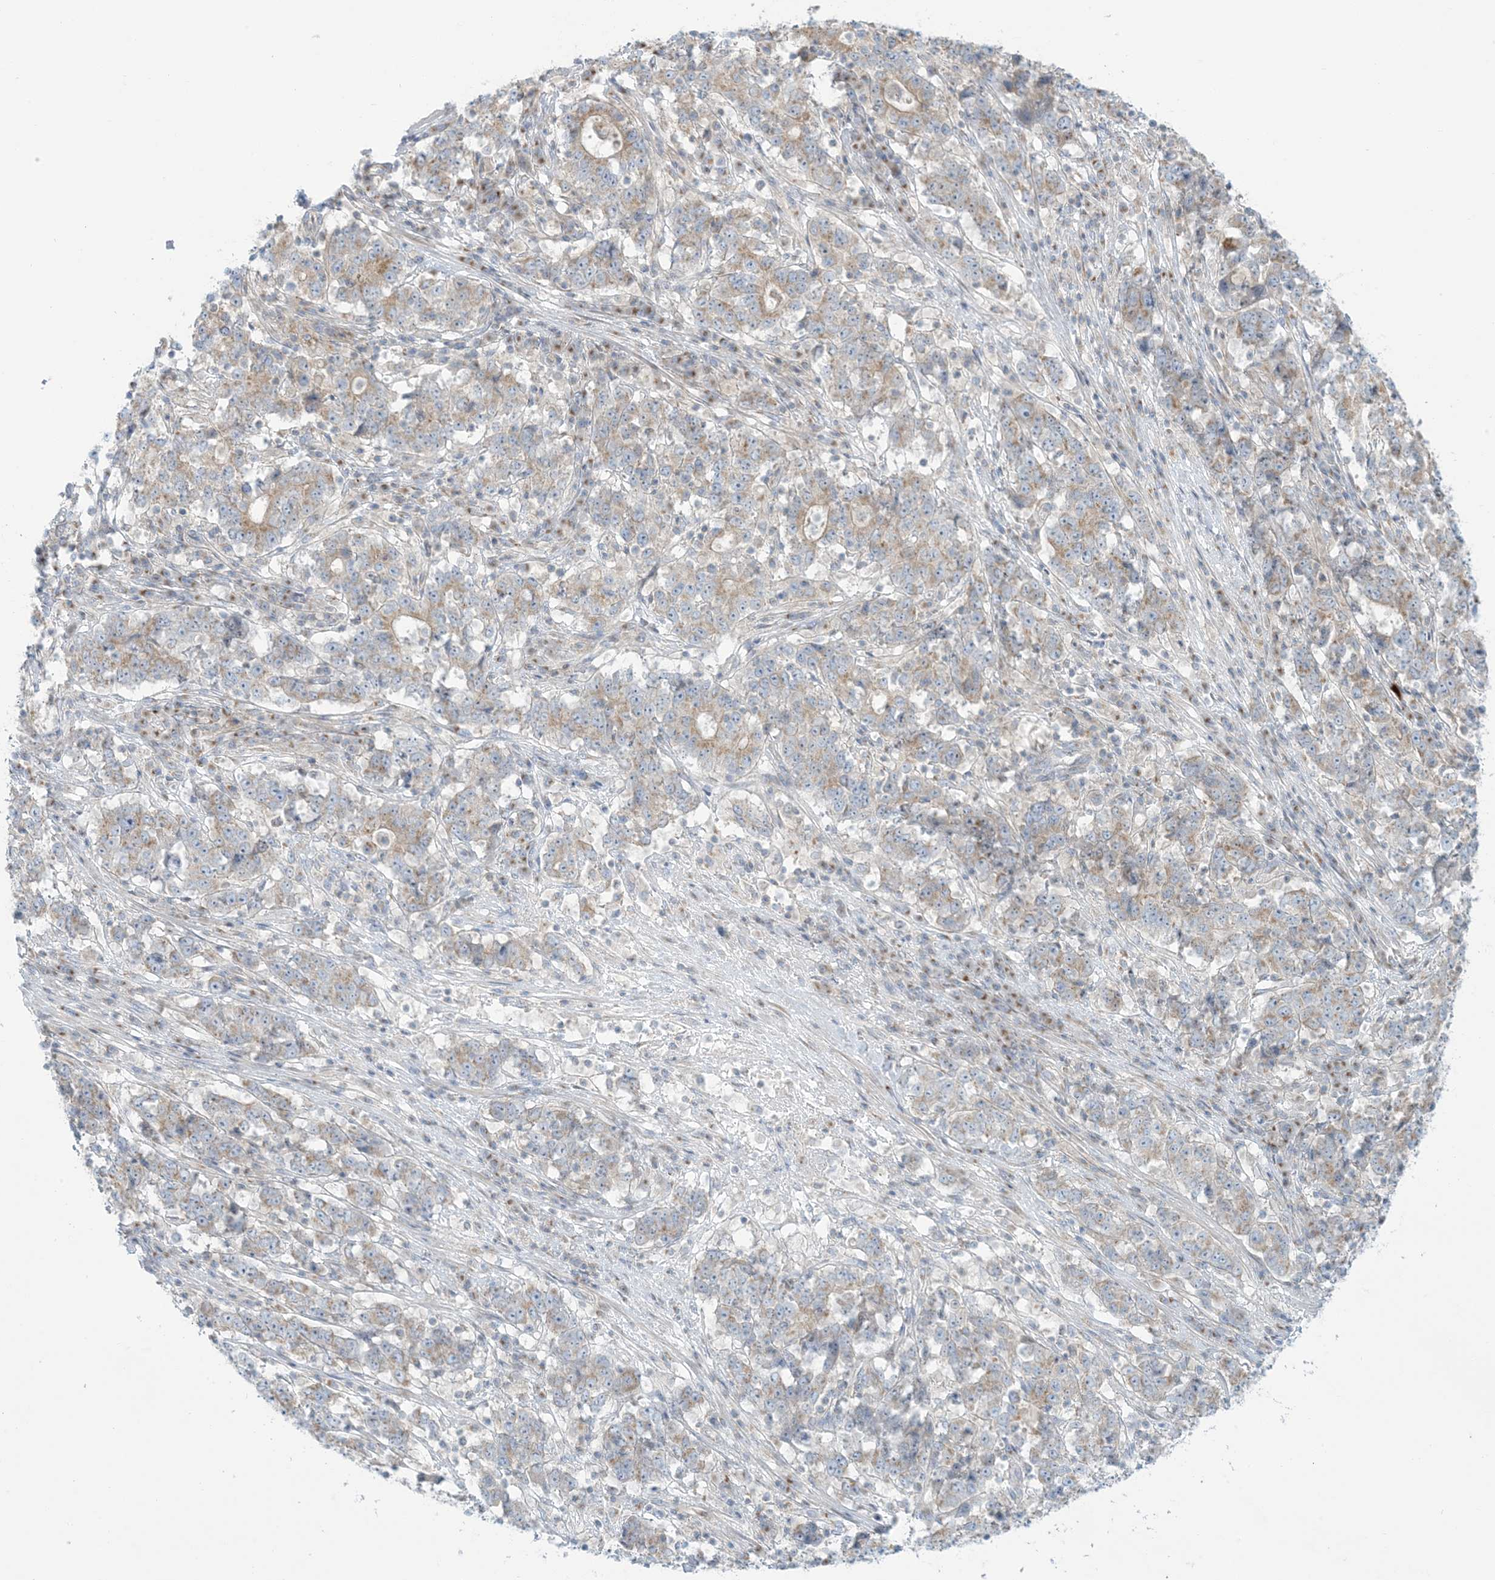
{"staining": {"intensity": "weak", "quantity": ">75%", "location": "cytoplasmic/membranous"}, "tissue": "stomach cancer", "cell_type": "Tumor cells", "image_type": "cancer", "snomed": [{"axis": "morphology", "description": "Adenocarcinoma, NOS"}, {"axis": "topography", "description": "Stomach"}], "caption": "Protein staining demonstrates weak cytoplasmic/membranous positivity in approximately >75% of tumor cells in stomach cancer (adenocarcinoma). The staining was performed using DAB (3,3'-diaminobenzidine), with brown indicating positive protein expression. Nuclei are stained blue with hematoxylin.", "gene": "AFTPH", "patient": {"sex": "male", "age": 59}}